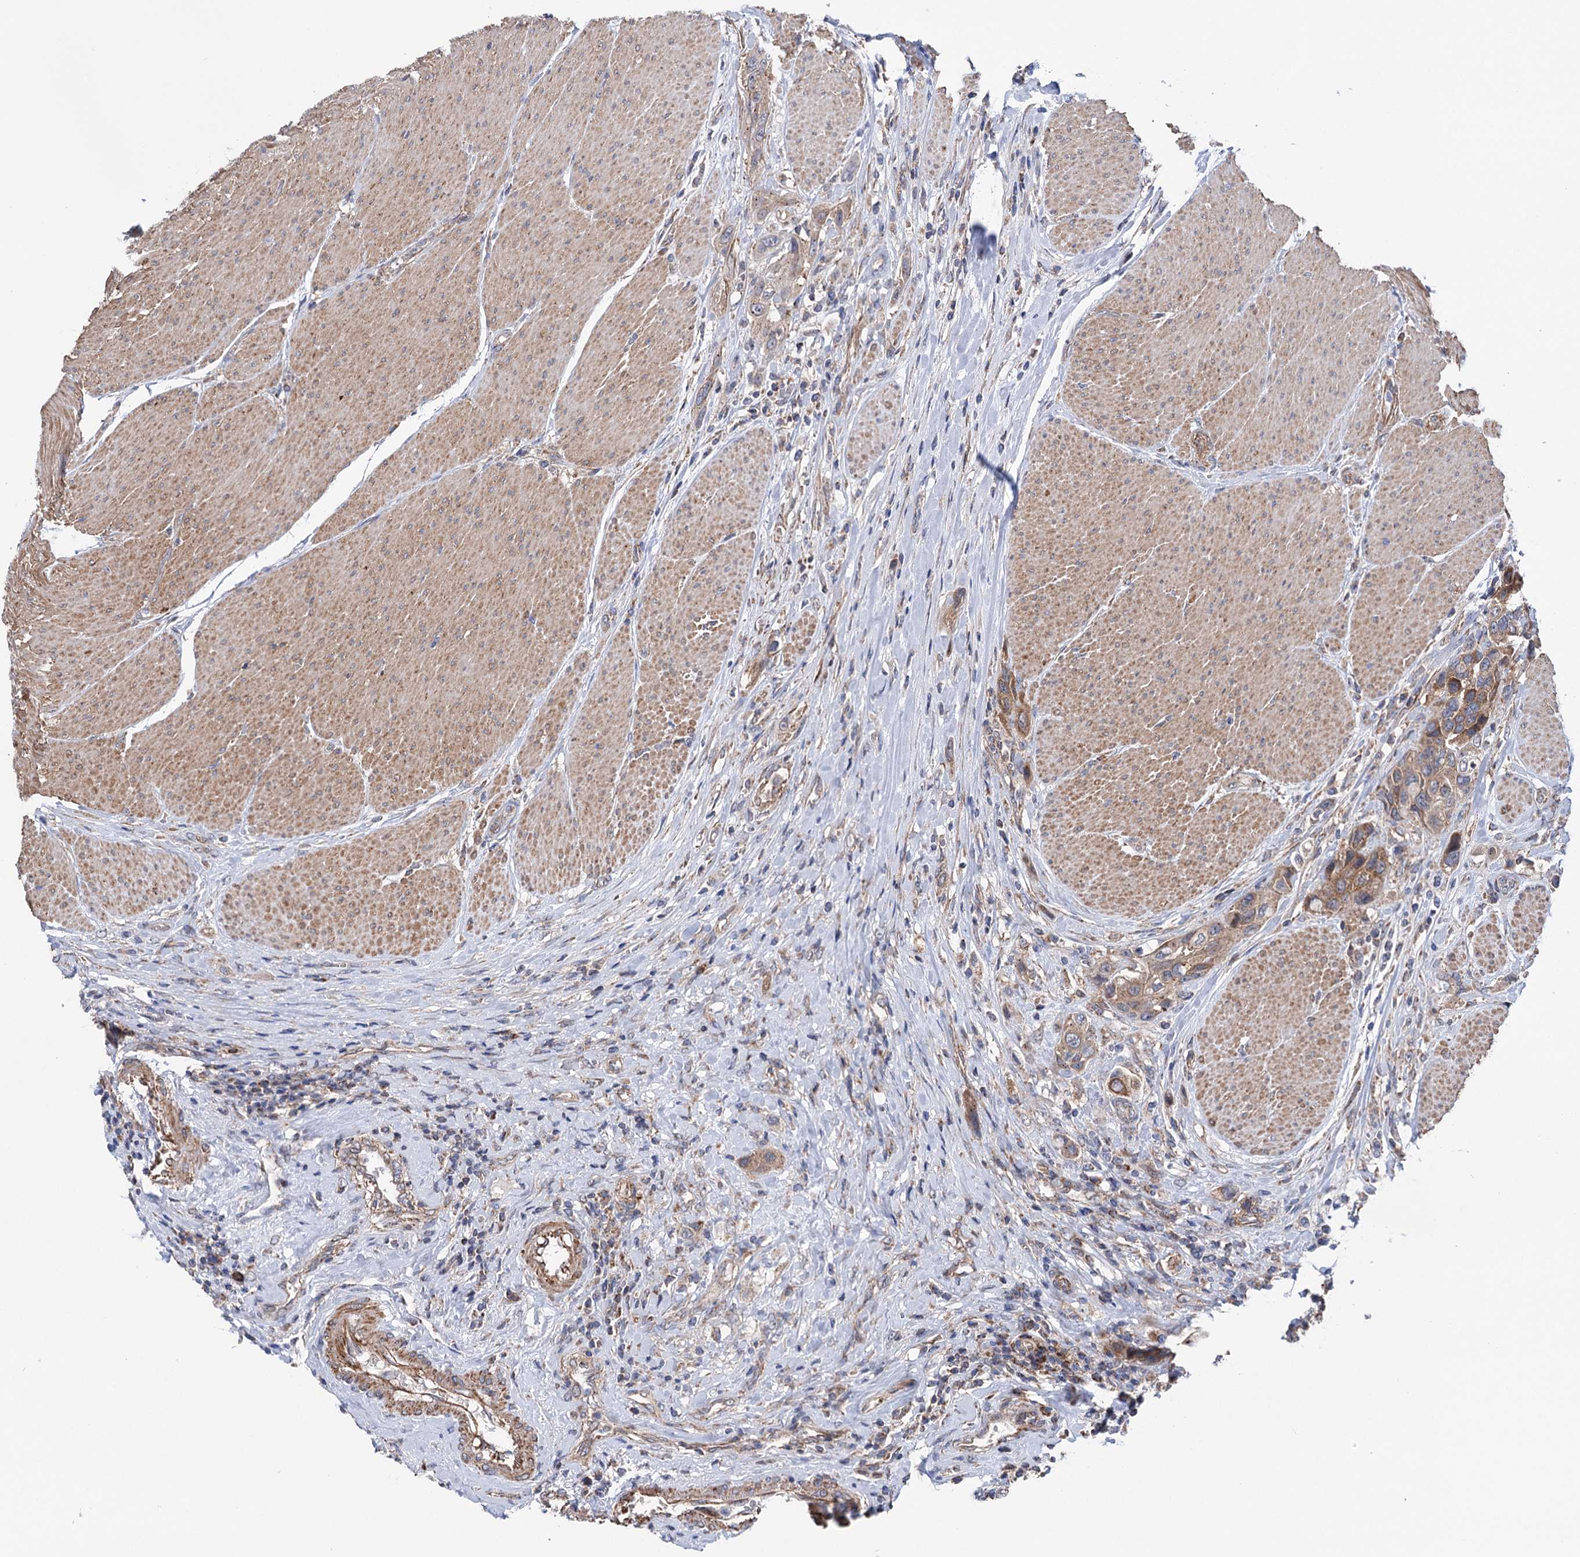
{"staining": {"intensity": "moderate", "quantity": ">75%", "location": "cytoplasmic/membranous"}, "tissue": "urothelial cancer", "cell_type": "Tumor cells", "image_type": "cancer", "snomed": [{"axis": "morphology", "description": "Urothelial carcinoma, High grade"}, {"axis": "topography", "description": "Urinary bladder"}], "caption": "A high-resolution photomicrograph shows immunohistochemistry (IHC) staining of high-grade urothelial carcinoma, which reveals moderate cytoplasmic/membranous expression in approximately >75% of tumor cells.", "gene": "SUCLA2", "patient": {"sex": "male", "age": 50}}